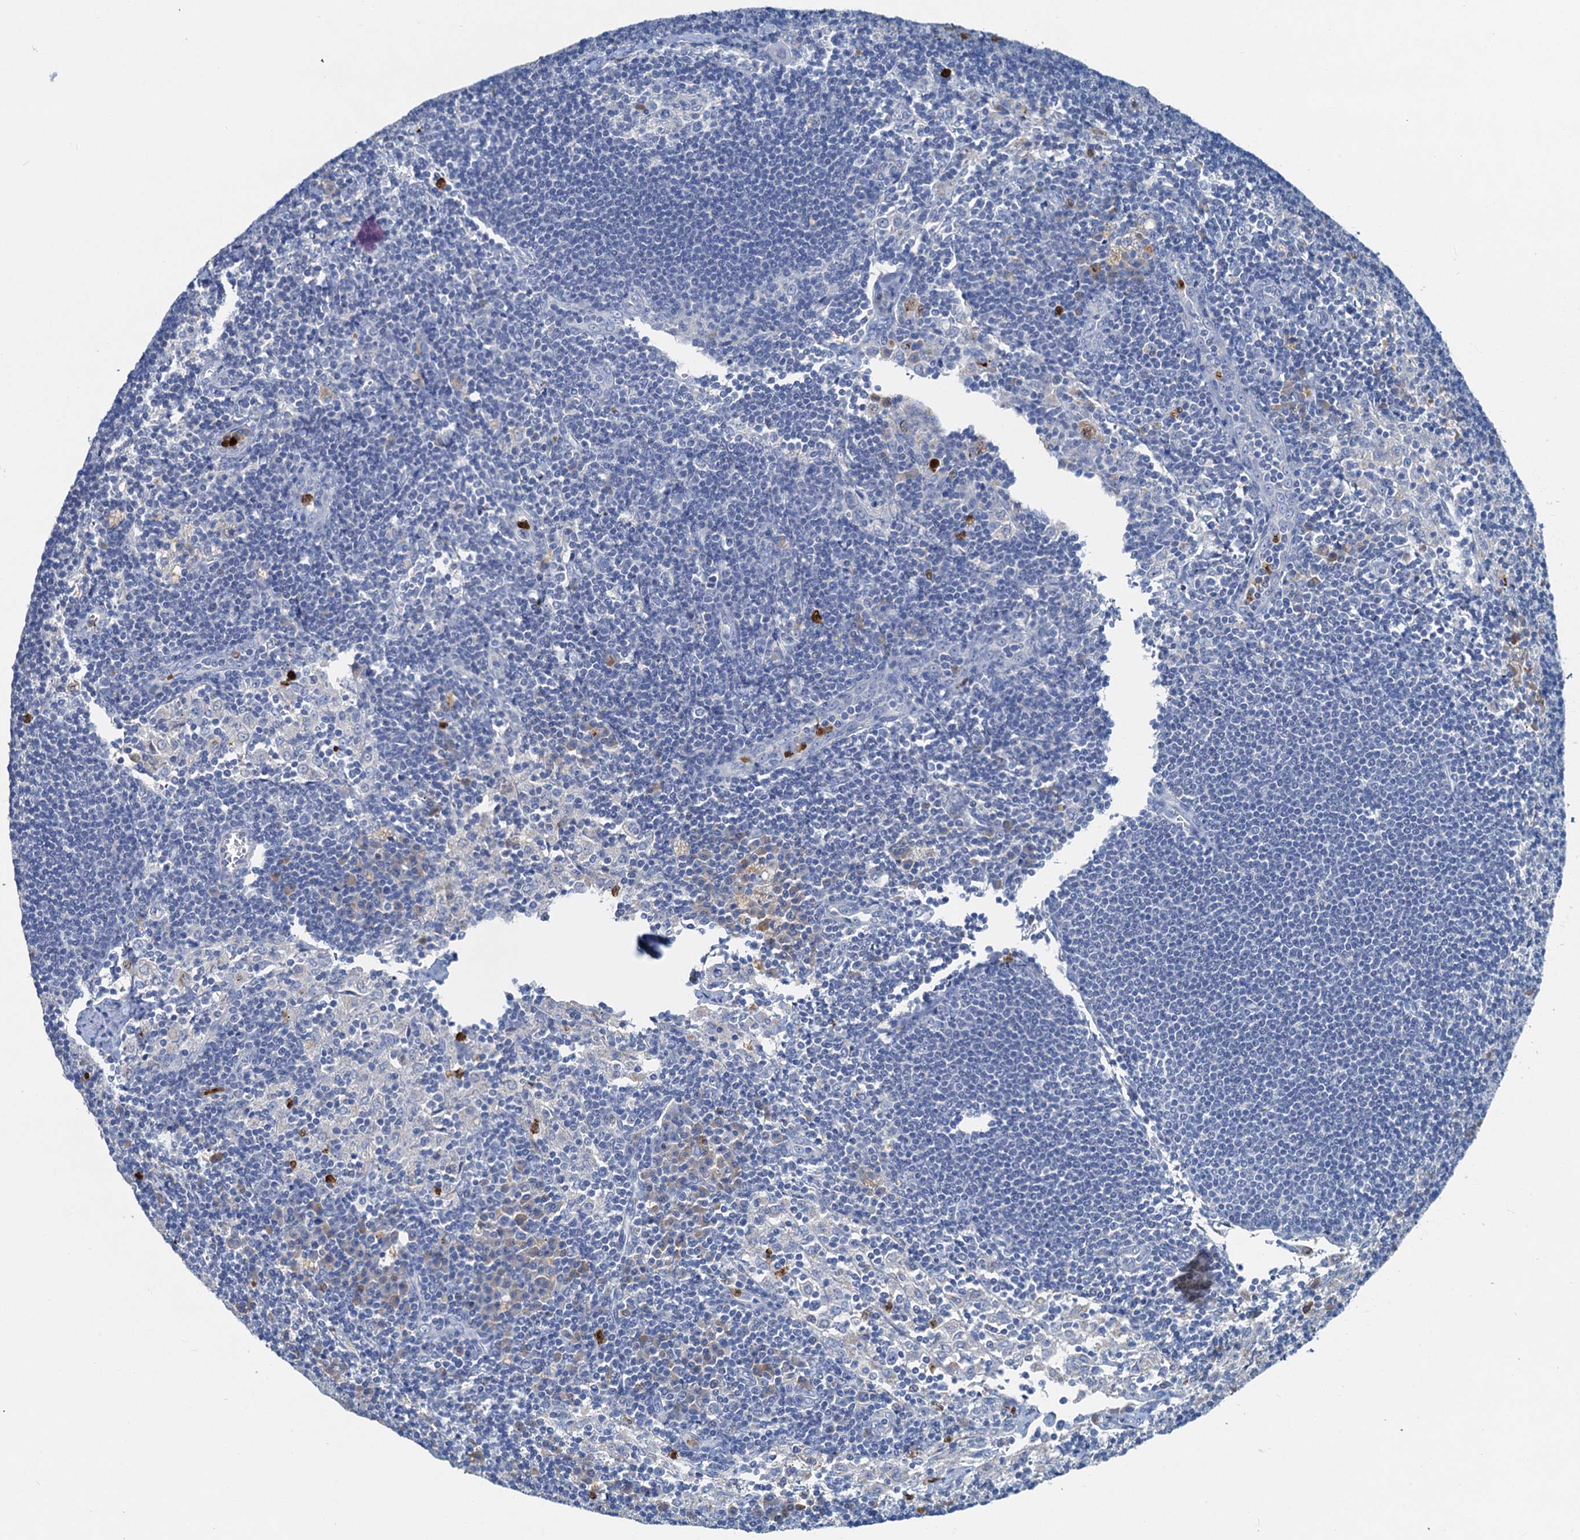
{"staining": {"intensity": "negative", "quantity": "none", "location": "none"}, "tissue": "lymph node", "cell_type": "Germinal center cells", "image_type": "normal", "snomed": [{"axis": "morphology", "description": "Normal tissue, NOS"}, {"axis": "topography", "description": "Lymph node"}], "caption": "Lymph node stained for a protein using immunohistochemistry (IHC) exhibits no positivity germinal center cells.", "gene": "OTOA", "patient": {"sex": "male", "age": 24}}